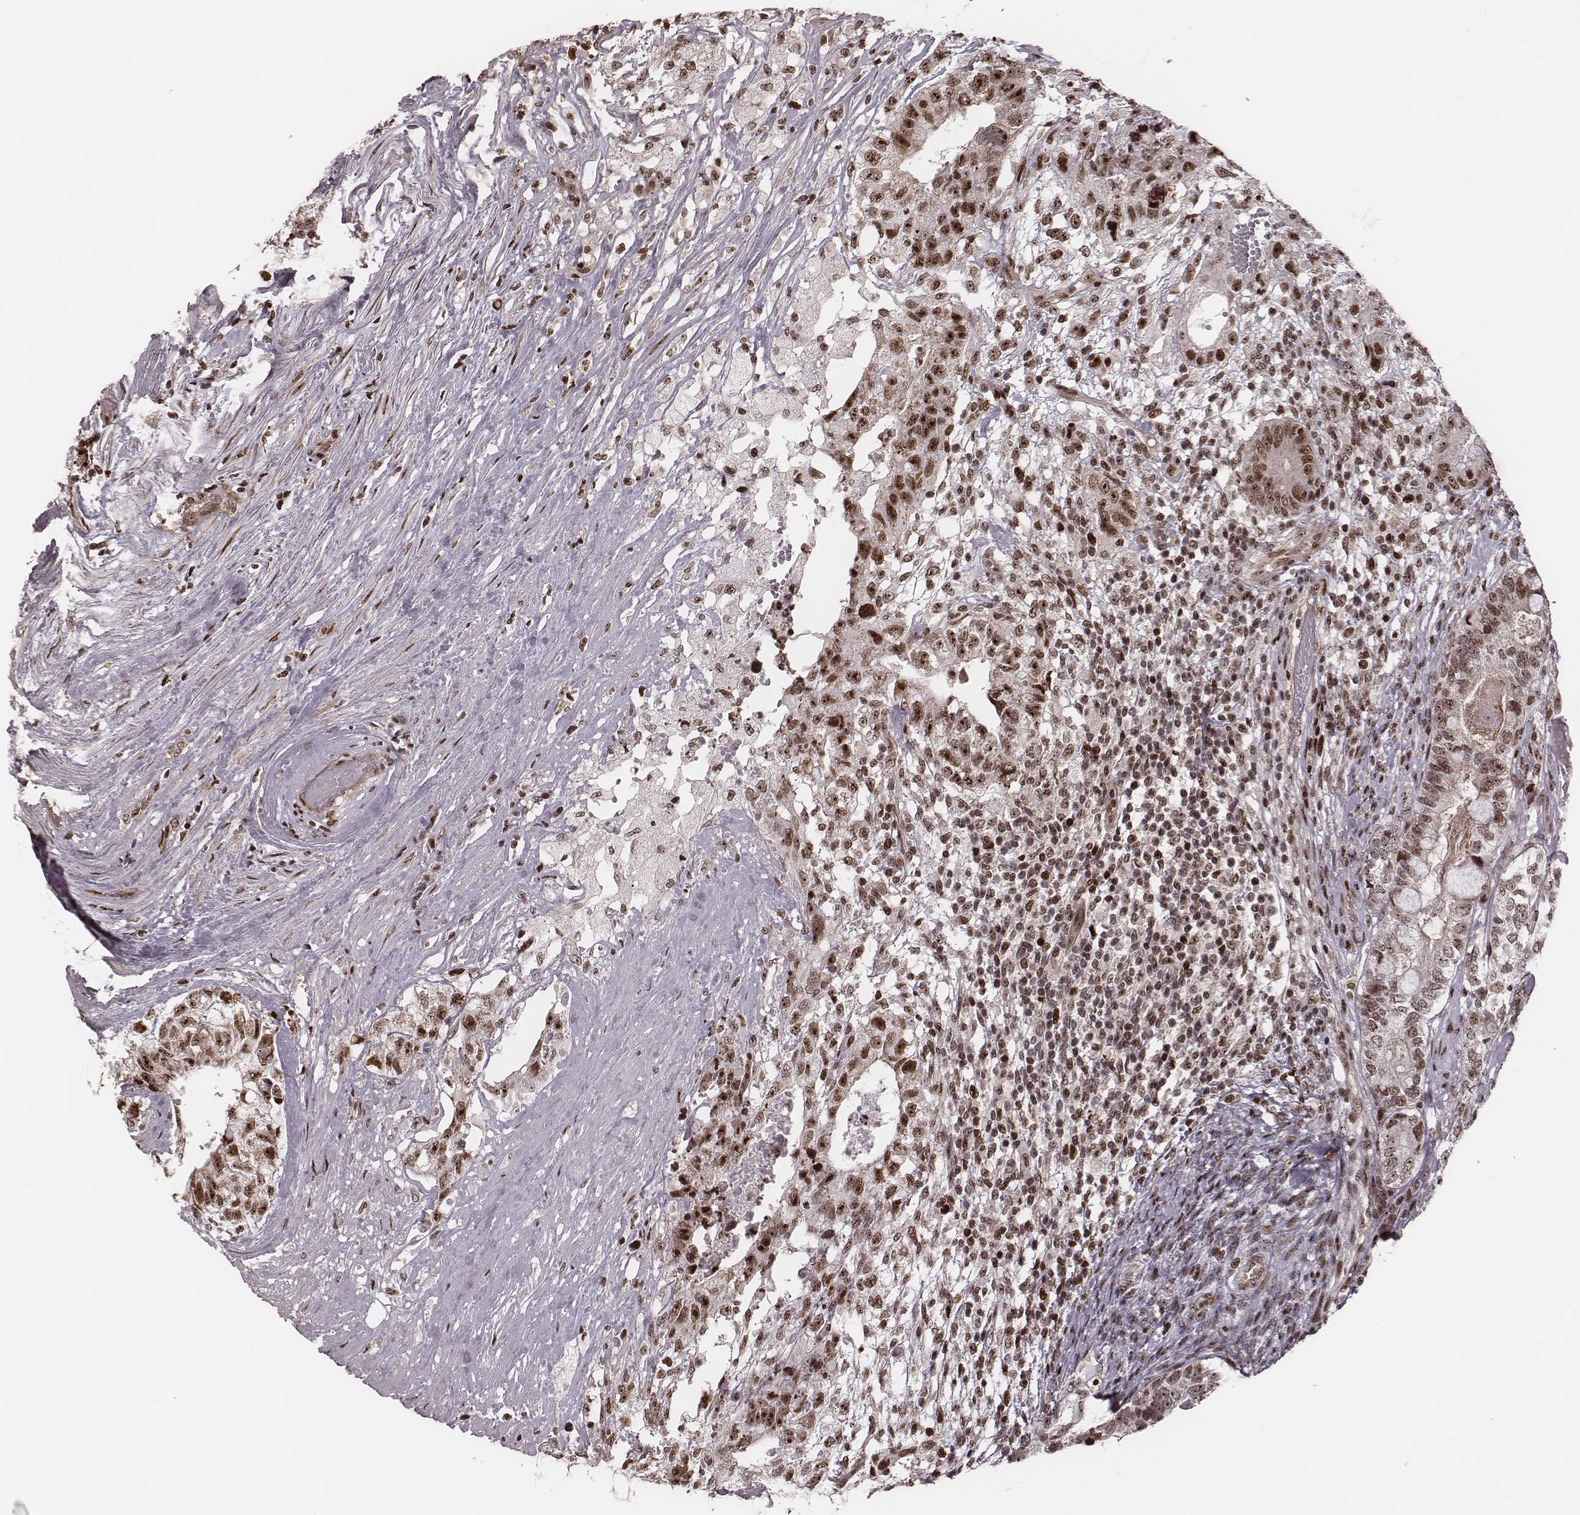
{"staining": {"intensity": "moderate", "quantity": ">75%", "location": "nuclear"}, "tissue": "testis cancer", "cell_type": "Tumor cells", "image_type": "cancer", "snomed": [{"axis": "morphology", "description": "Seminoma, NOS"}, {"axis": "morphology", "description": "Carcinoma, Embryonal, NOS"}, {"axis": "topography", "description": "Testis"}], "caption": "Tumor cells demonstrate medium levels of moderate nuclear staining in approximately >75% of cells in human testis cancer.", "gene": "VRK3", "patient": {"sex": "male", "age": 41}}